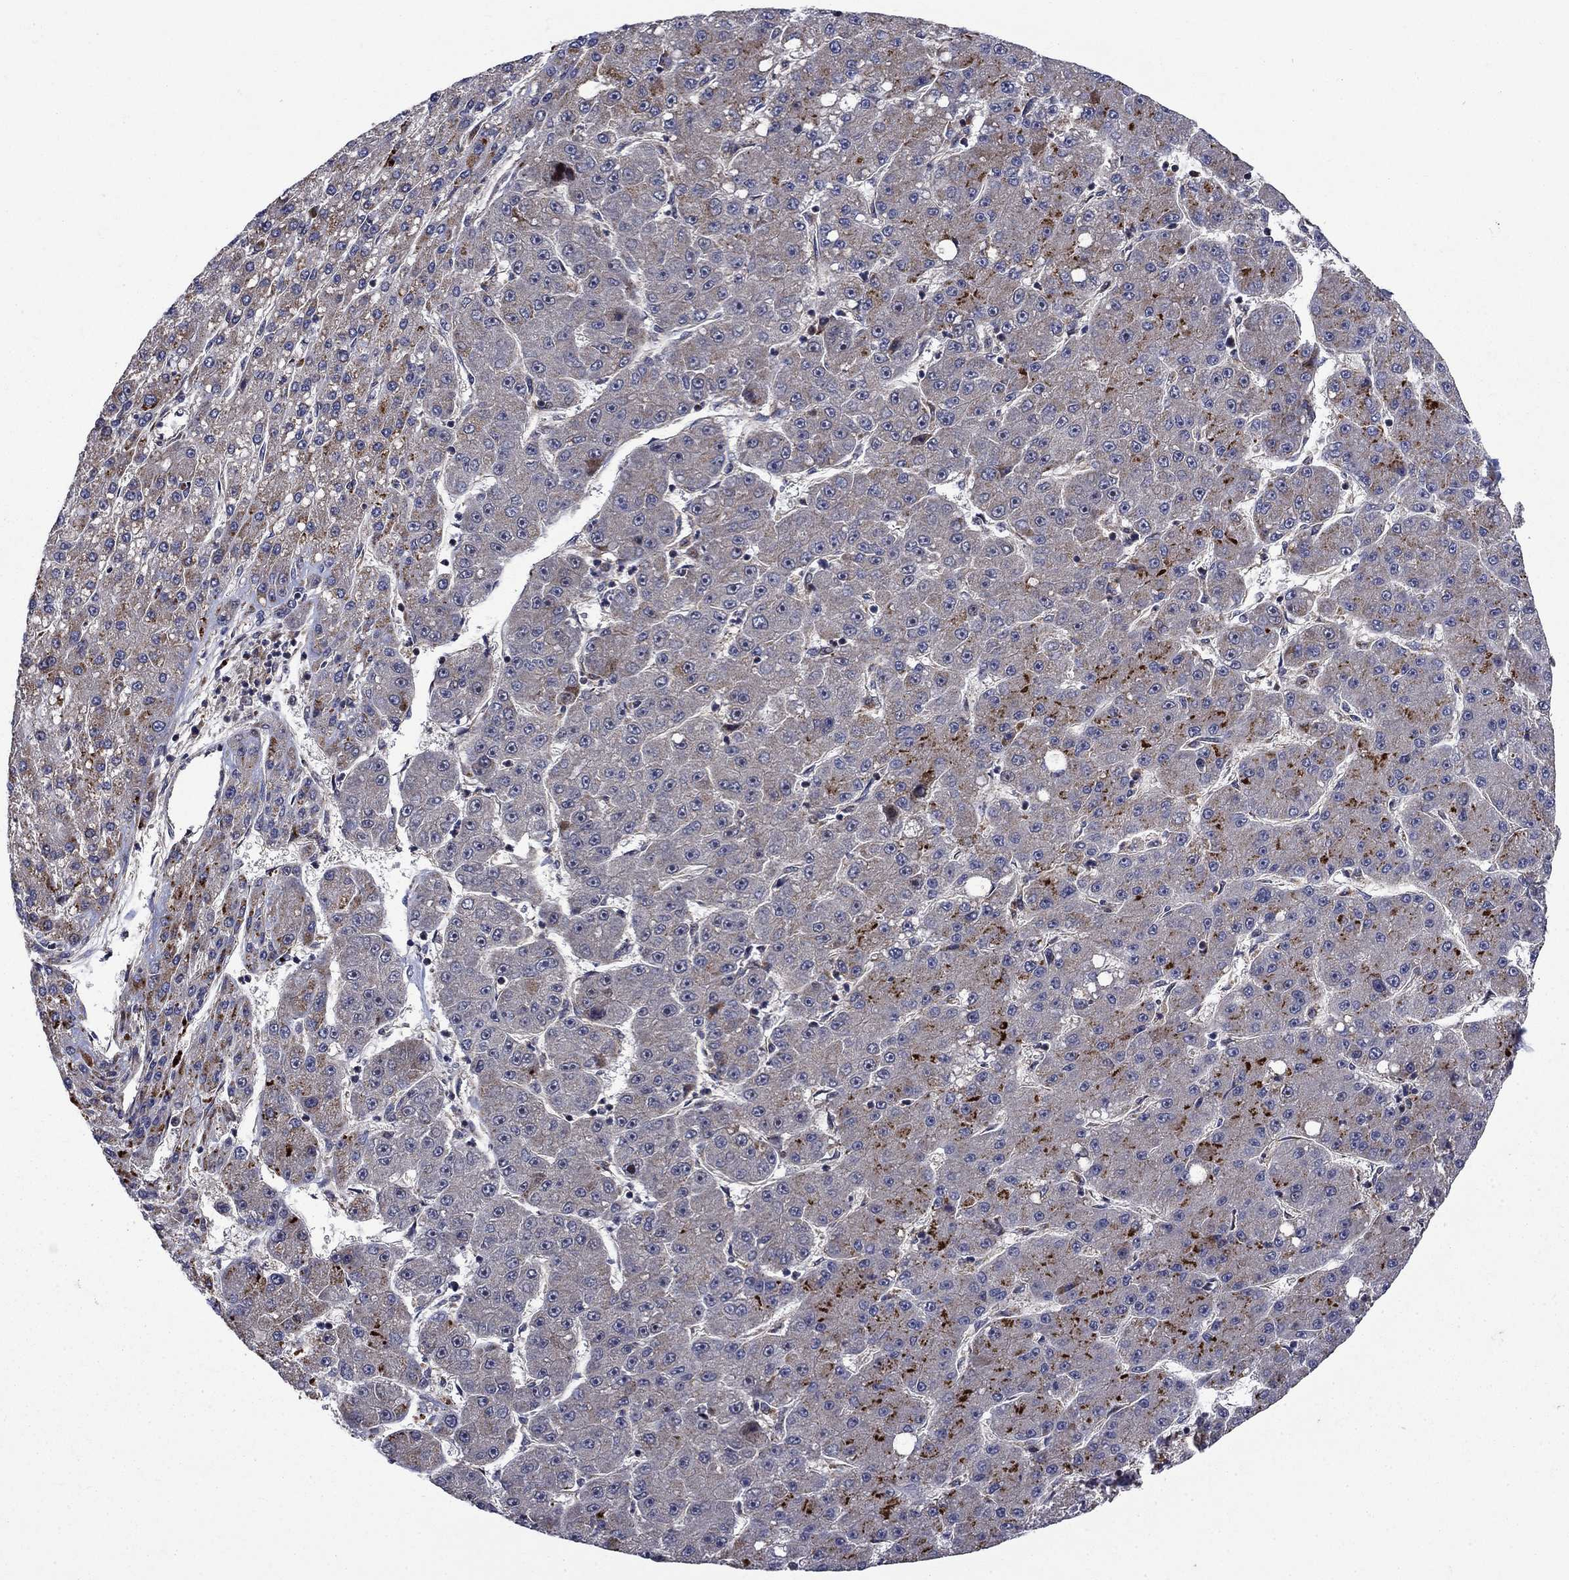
{"staining": {"intensity": "moderate", "quantity": "<25%", "location": "cytoplasmic/membranous"}, "tissue": "liver cancer", "cell_type": "Tumor cells", "image_type": "cancer", "snomed": [{"axis": "morphology", "description": "Carcinoma, Hepatocellular, NOS"}, {"axis": "topography", "description": "Liver"}], "caption": "Protein staining of hepatocellular carcinoma (liver) tissue shows moderate cytoplasmic/membranous expression in about <25% of tumor cells.", "gene": "AGTPBP1", "patient": {"sex": "male", "age": 67}}